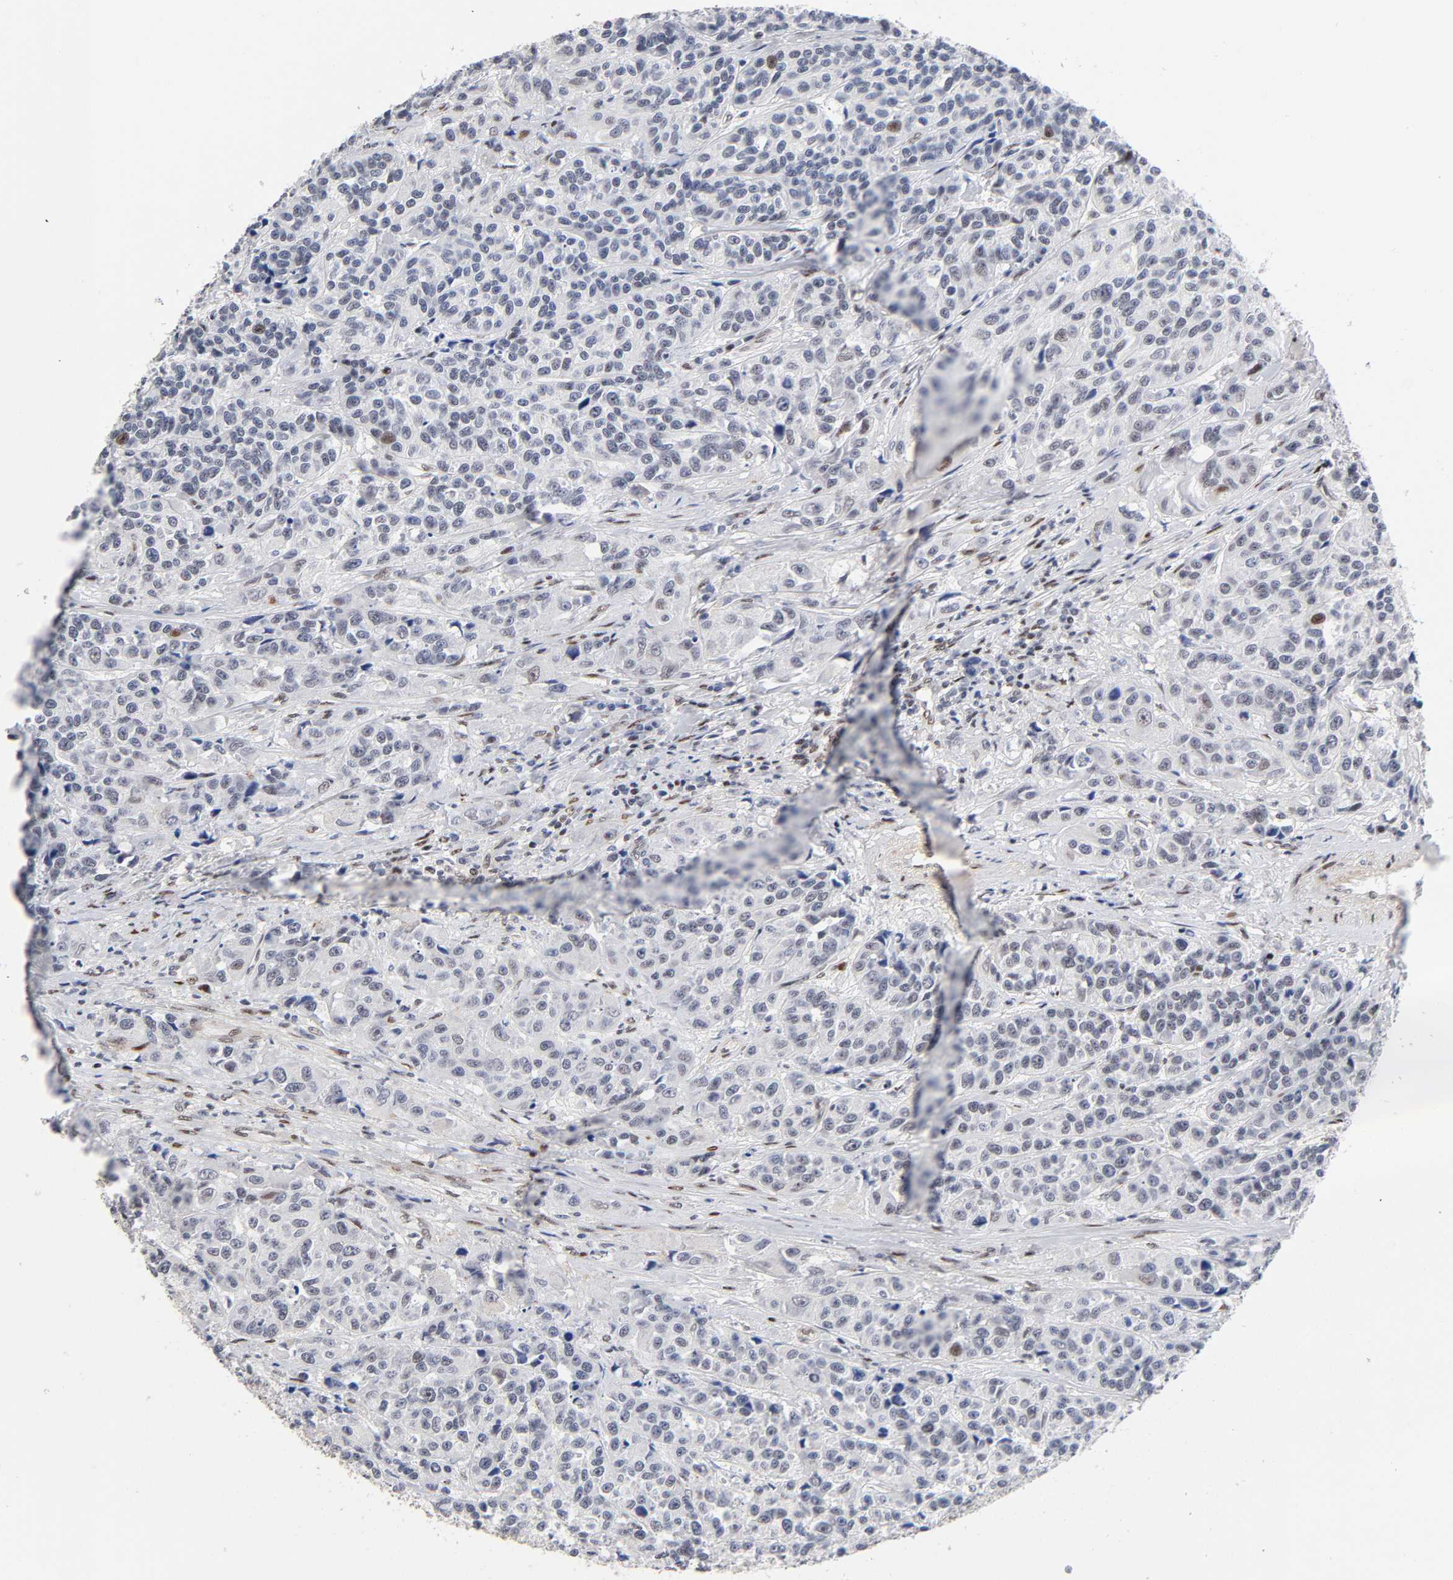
{"staining": {"intensity": "moderate", "quantity": "25%-75%", "location": "nuclear"}, "tissue": "urothelial cancer", "cell_type": "Tumor cells", "image_type": "cancer", "snomed": [{"axis": "morphology", "description": "Urothelial carcinoma, High grade"}, {"axis": "topography", "description": "Urinary bladder"}], "caption": "Protein staining by immunohistochemistry demonstrates moderate nuclear staining in approximately 25%-75% of tumor cells in high-grade urothelial carcinoma.", "gene": "STK38", "patient": {"sex": "female", "age": 81}}